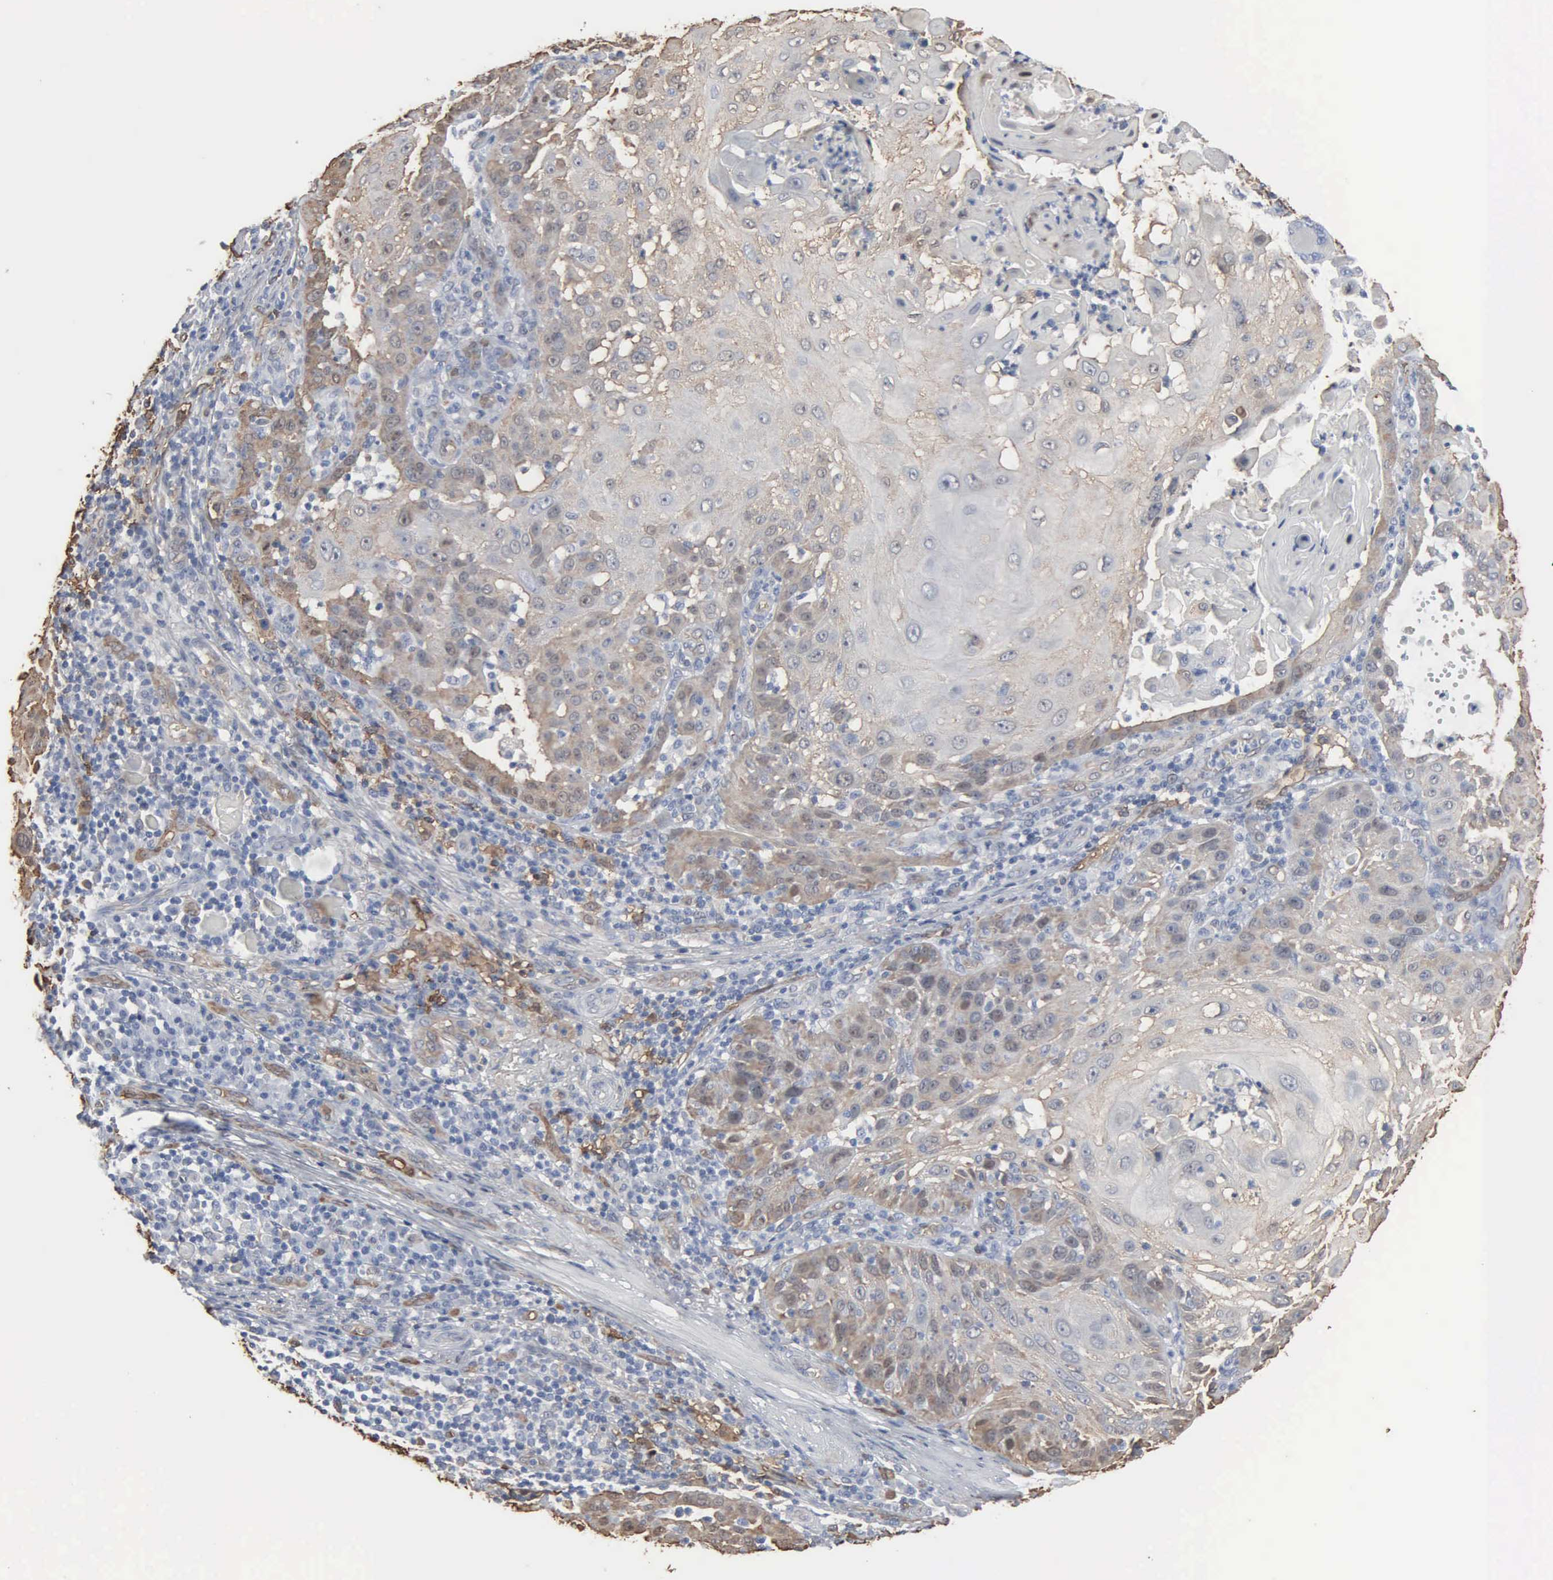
{"staining": {"intensity": "weak", "quantity": "25%-75%", "location": "cytoplasmic/membranous"}, "tissue": "skin cancer", "cell_type": "Tumor cells", "image_type": "cancer", "snomed": [{"axis": "morphology", "description": "Squamous cell carcinoma, NOS"}, {"axis": "topography", "description": "Skin"}], "caption": "Tumor cells show weak cytoplasmic/membranous staining in approximately 25%-75% of cells in skin squamous cell carcinoma.", "gene": "FSCN1", "patient": {"sex": "female", "age": 89}}